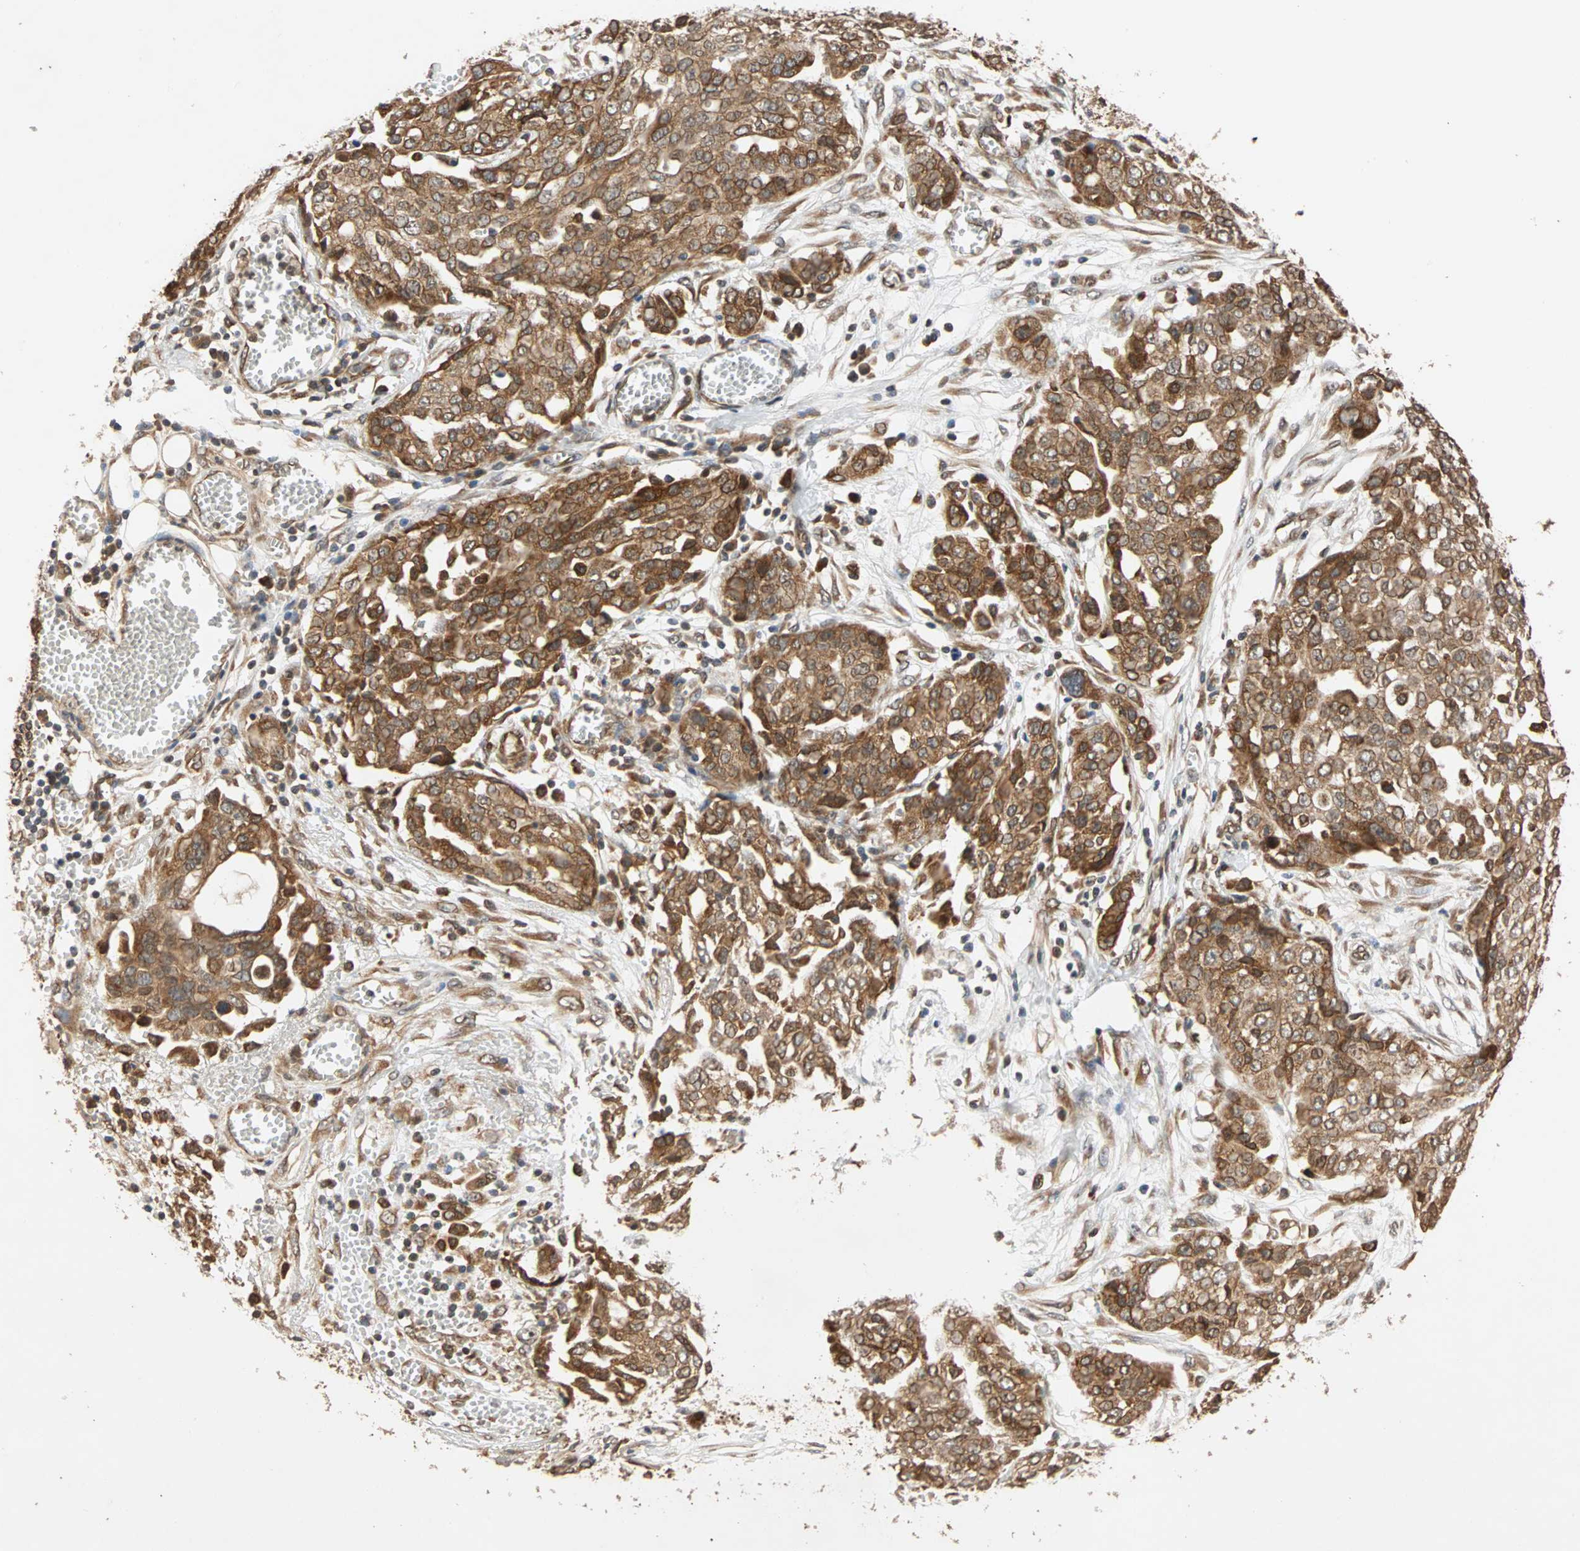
{"staining": {"intensity": "strong", "quantity": ">75%", "location": "cytoplasmic/membranous"}, "tissue": "ovarian cancer", "cell_type": "Tumor cells", "image_type": "cancer", "snomed": [{"axis": "morphology", "description": "Cystadenocarcinoma, serous, NOS"}, {"axis": "topography", "description": "Soft tissue"}, {"axis": "topography", "description": "Ovary"}], "caption": "Human serous cystadenocarcinoma (ovarian) stained with a protein marker demonstrates strong staining in tumor cells.", "gene": "AUP1", "patient": {"sex": "female", "age": 57}}